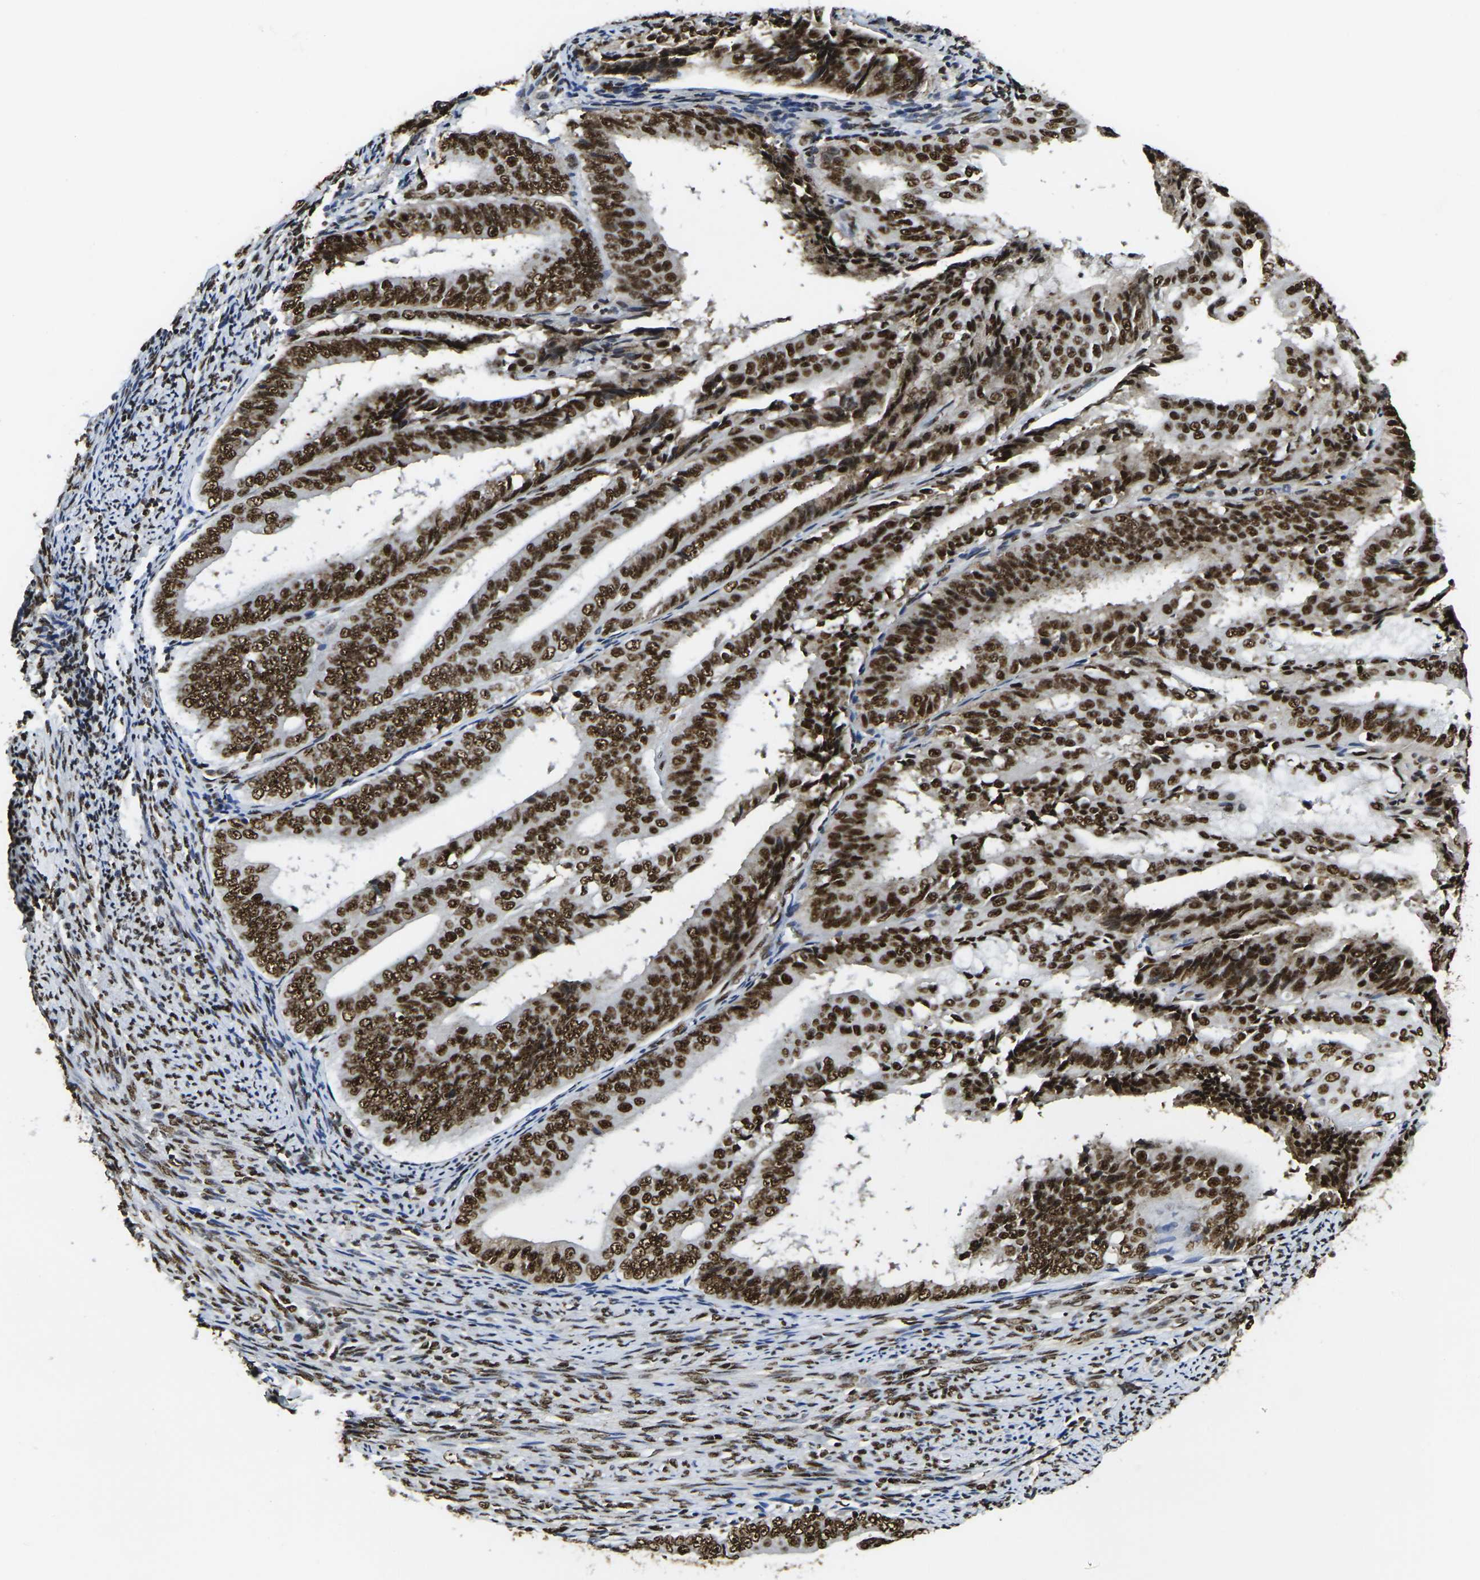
{"staining": {"intensity": "strong", "quantity": ">75%", "location": "nuclear"}, "tissue": "endometrial cancer", "cell_type": "Tumor cells", "image_type": "cancer", "snomed": [{"axis": "morphology", "description": "Adenocarcinoma, NOS"}, {"axis": "topography", "description": "Endometrium"}], "caption": "Protein expression by IHC demonstrates strong nuclear positivity in approximately >75% of tumor cells in endometrial adenocarcinoma. (DAB (3,3'-diaminobenzidine) = brown stain, brightfield microscopy at high magnification).", "gene": "SMARCC1", "patient": {"sex": "female", "age": 63}}